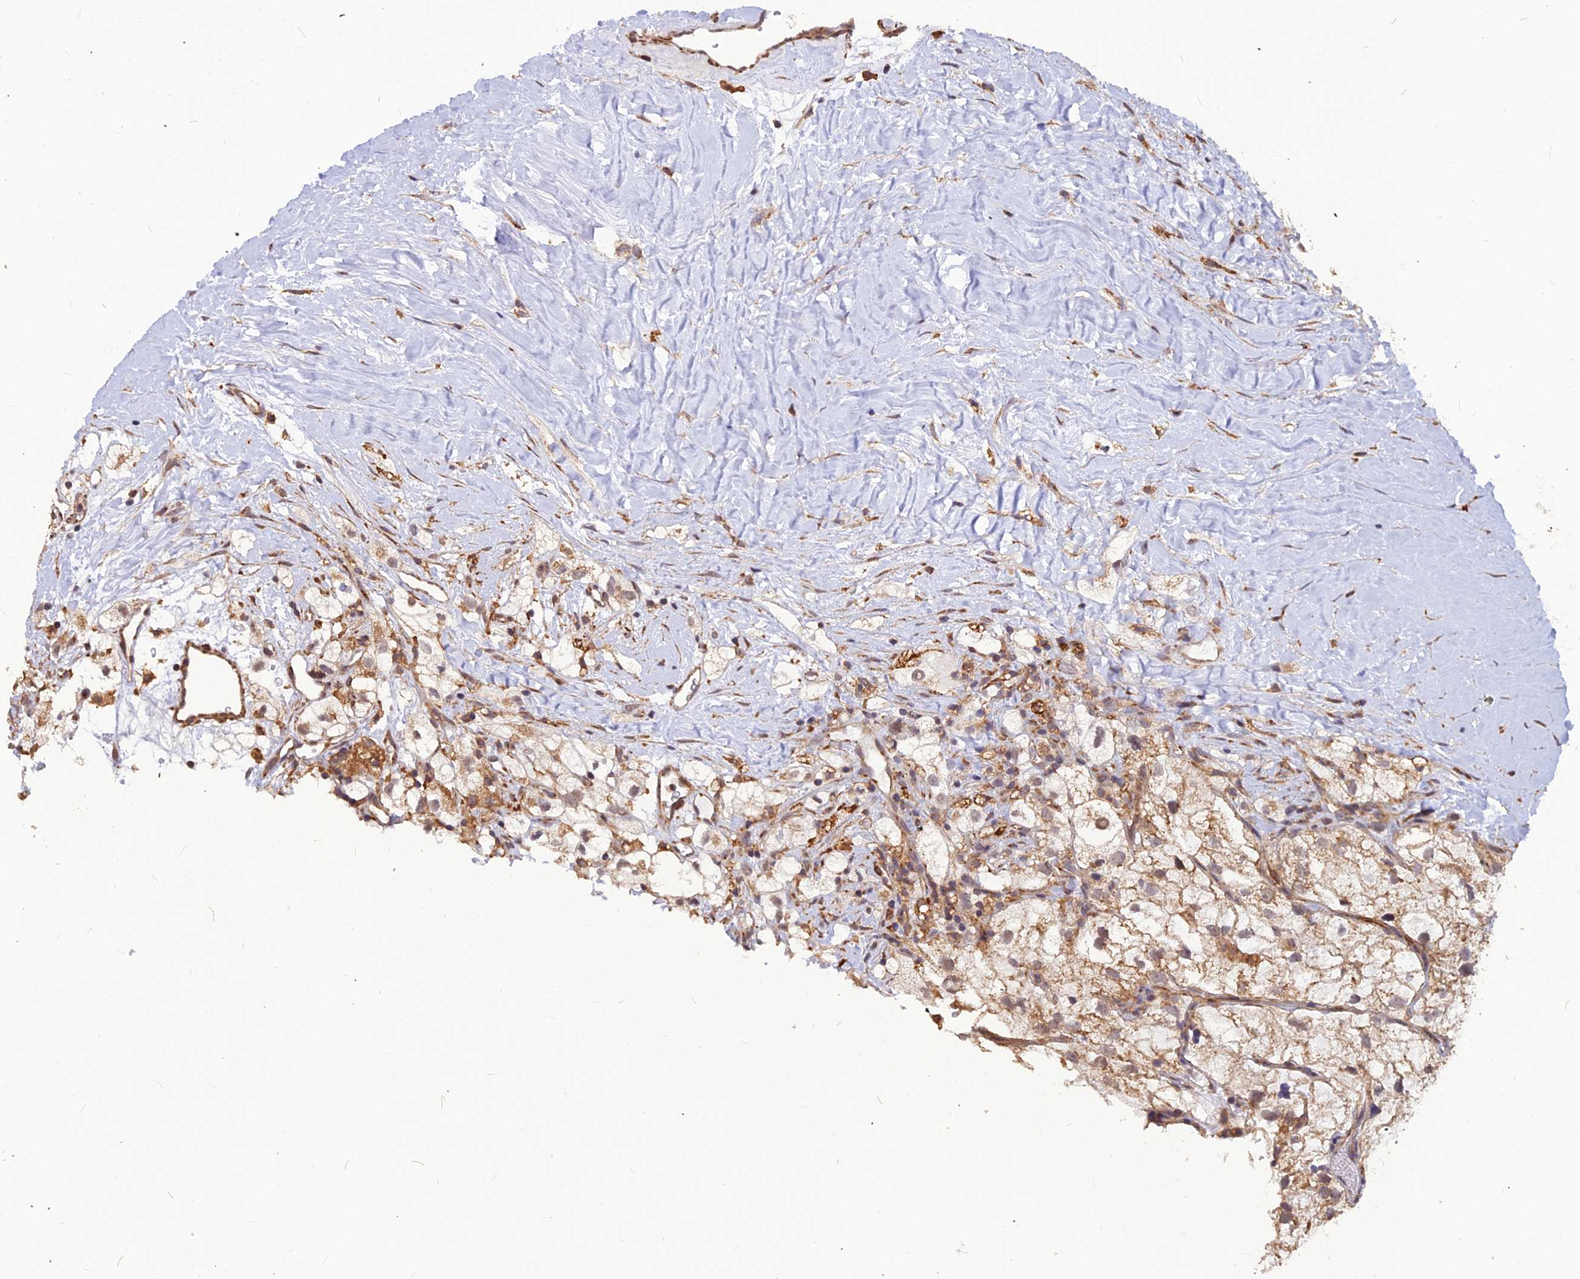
{"staining": {"intensity": "moderate", "quantity": ">75%", "location": "cytoplasmic/membranous"}, "tissue": "renal cancer", "cell_type": "Tumor cells", "image_type": "cancer", "snomed": [{"axis": "morphology", "description": "Adenocarcinoma, NOS"}, {"axis": "topography", "description": "Kidney"}], "caption": "Protein staining reveals moderate cytoplasmic/membranous staining in approximately >75% of tumor cells in renal cancer. Using DAB (brown) and hematoxylin (blue) stains, captured at high magnification using brightfield microscopy.", "gene": "LEKR1", "patient": {"sex": "male", "age": 59}}